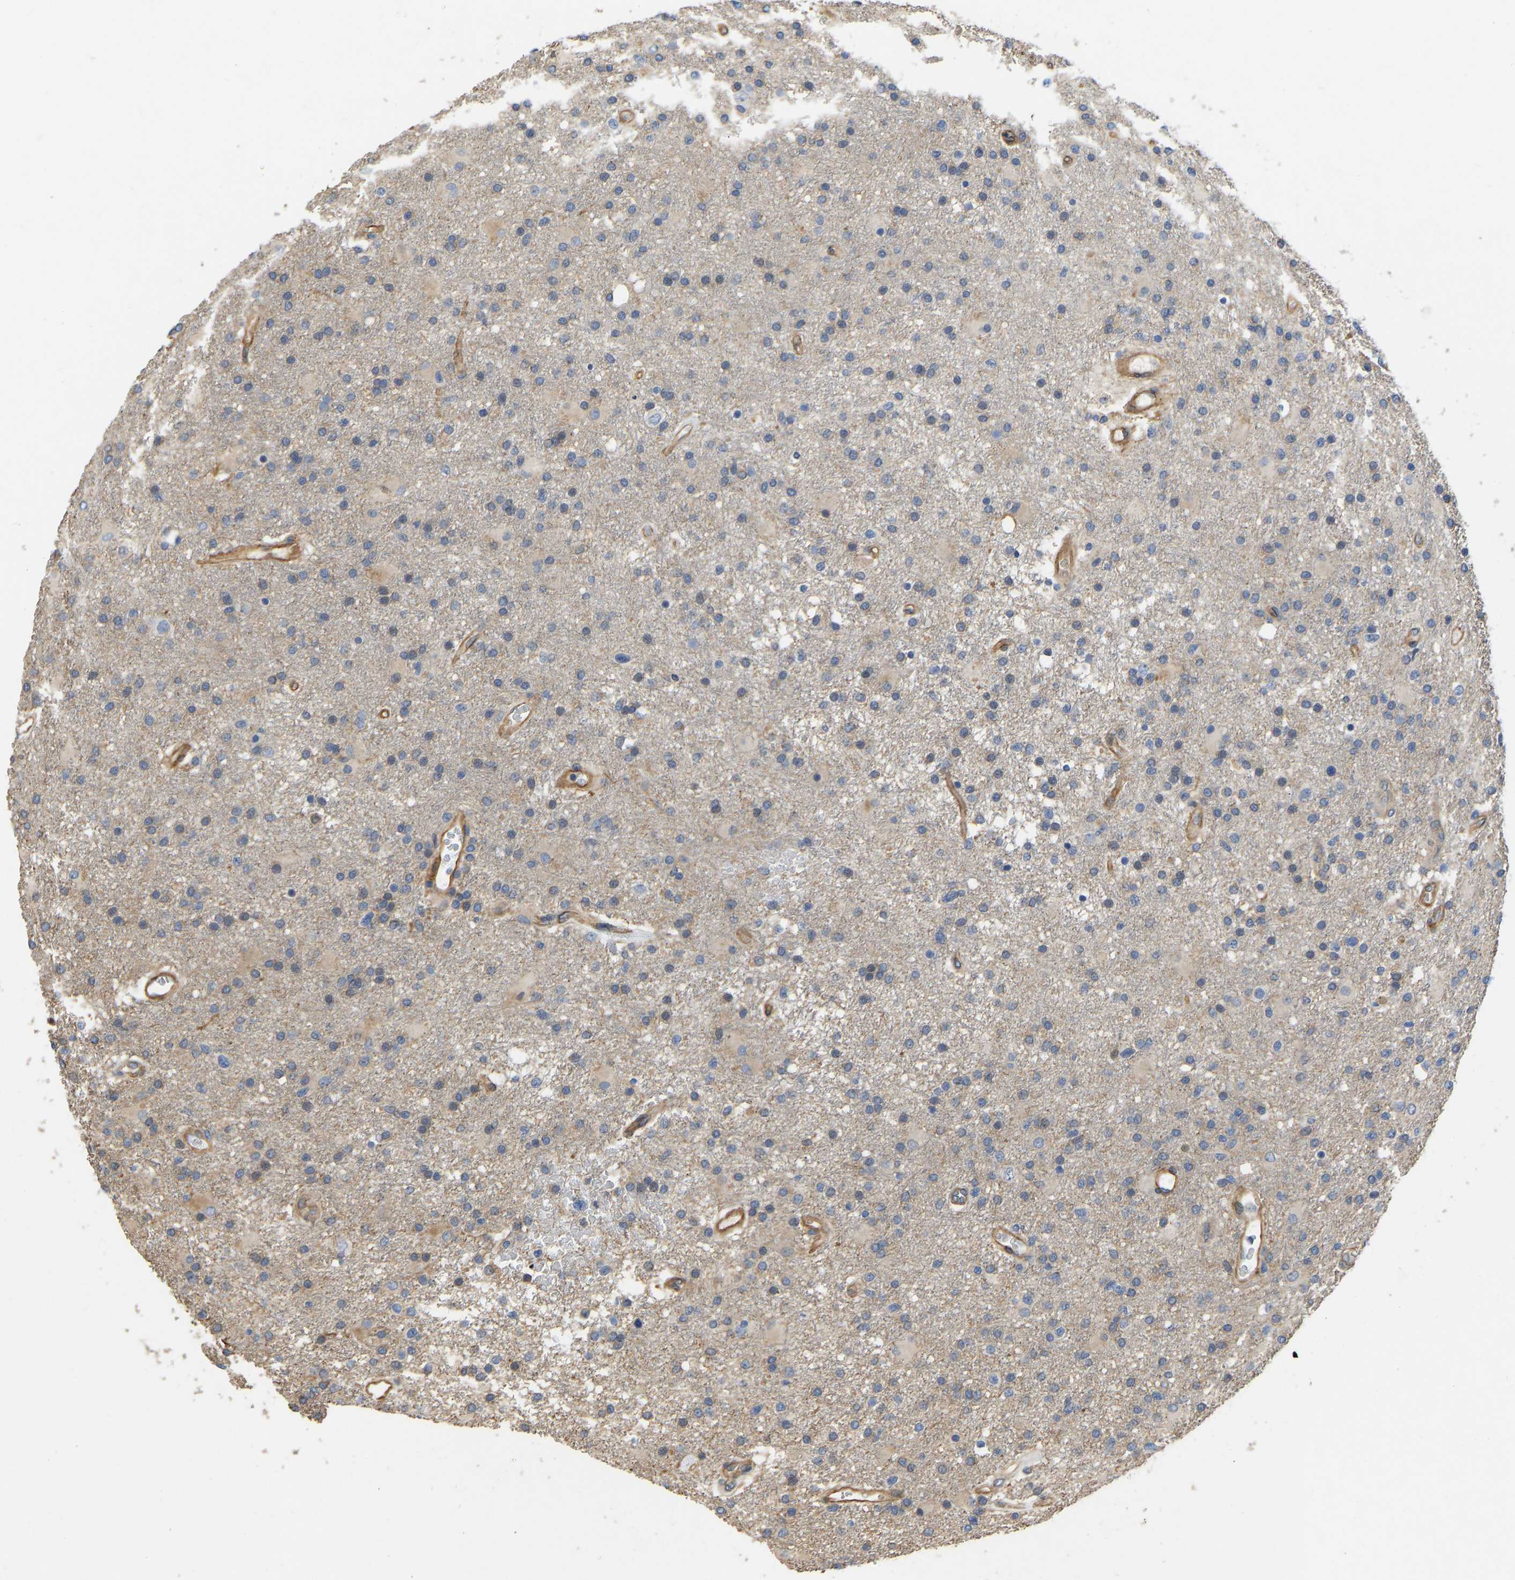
{"staining": {"intensity": "moderate", "quantity": "<25%", "location": "cytoplasmic/membranous"}, "tissue": "glioma", "cell_type": "Tumor cells", "image_type": "cancer", "snomed": [{"axis": "morphology", "description": "Glioma, malignant, High grade"}, {"axis": "topography", "description": "Brain"}], "caption": "Glioma stained for a protein (brown) displays moderate cytoplasmic/membranous positive positivity in approximately <25% of tumor cells.", "gene": "ELMO2", "patient": {"sex": "male", "age": 72}}